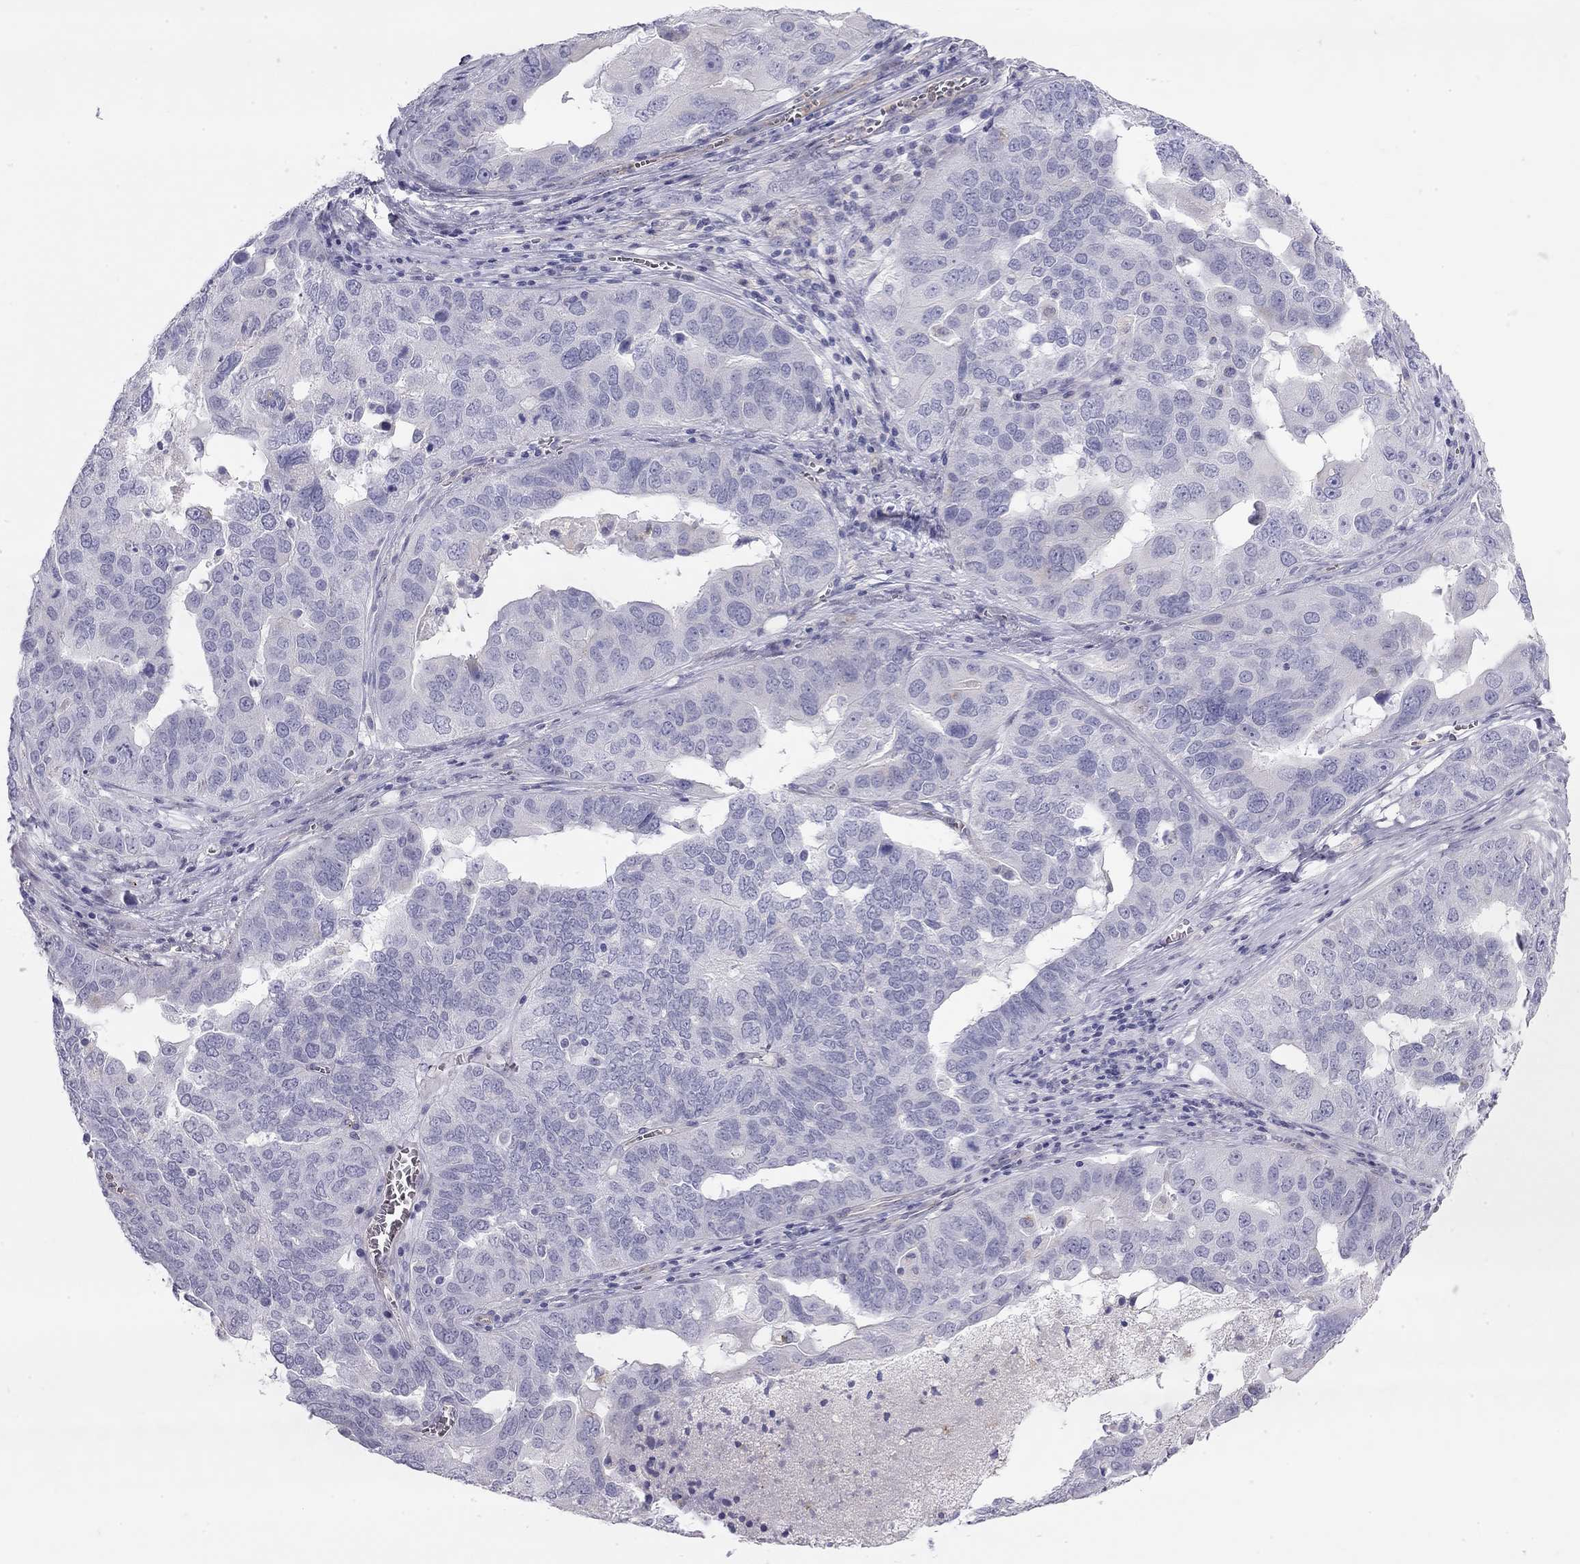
{"staining": {"intensity": "negative", "quantity": "none", "location": "none"}, "tissue": "ovarian cancer", "cell_type": "Tumor cells", "image_type": "cancer", "snomed": [{"axis": "morphology", "description": "Carcinoma, endometroid"}, {"axis": "topography", "description": "Soft tissue"}, {"axis": "topography", "description": "Ovary"}], "caption": "Micrograph shows no significant protein positivity in tumor cells of endometroid carcinoma (ovarian). (DAB (3,3'-diaminobenzidine) immunohistochemistry (IHC) visualized using brightfield microscopy, high magnification).", "gene": "TDRD6", "patient": {"sex": "female", "age": 52}}